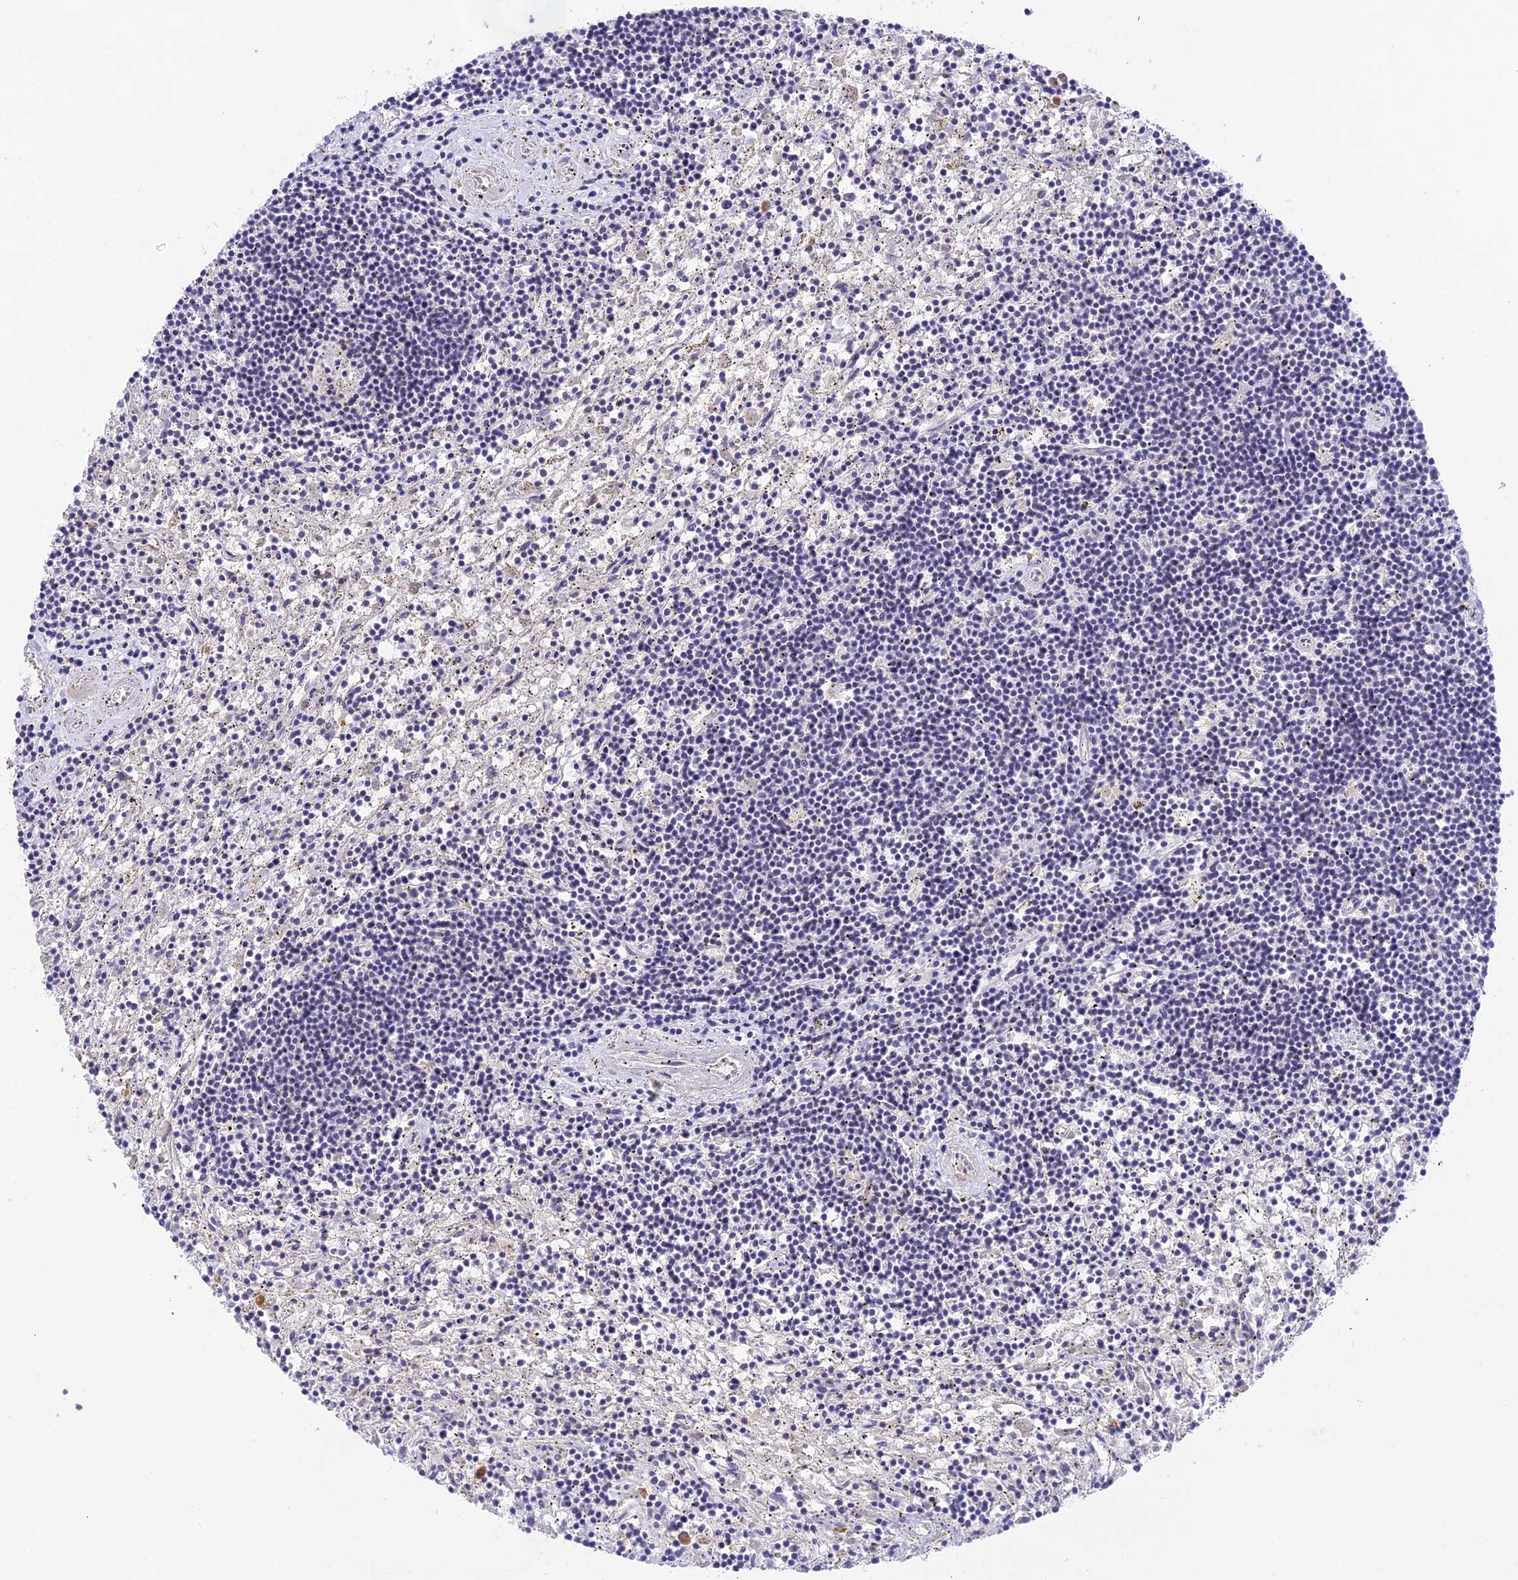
{"staining": {"intensity": "negative", "quantity": "none", "location": "none"}, "tissue": "lymphoma", "cell_type": "Tumor cells", "image_type": "cancer", "snomed": [{"axis": "morphology", "description": "Malignant lymphoma, non-Hodgkin's type, Low grade"}, {"axis": "topography", "description": "Spleen"}], "caption": "Immunohistochemistry image of low-grade malignant lymphoma, non-Hodgkin's type stained for a protein (brown), which reveals no positivity in tumor cells.", "gene": "THAP11", "patient": {"sex": "male", "age": 76}}